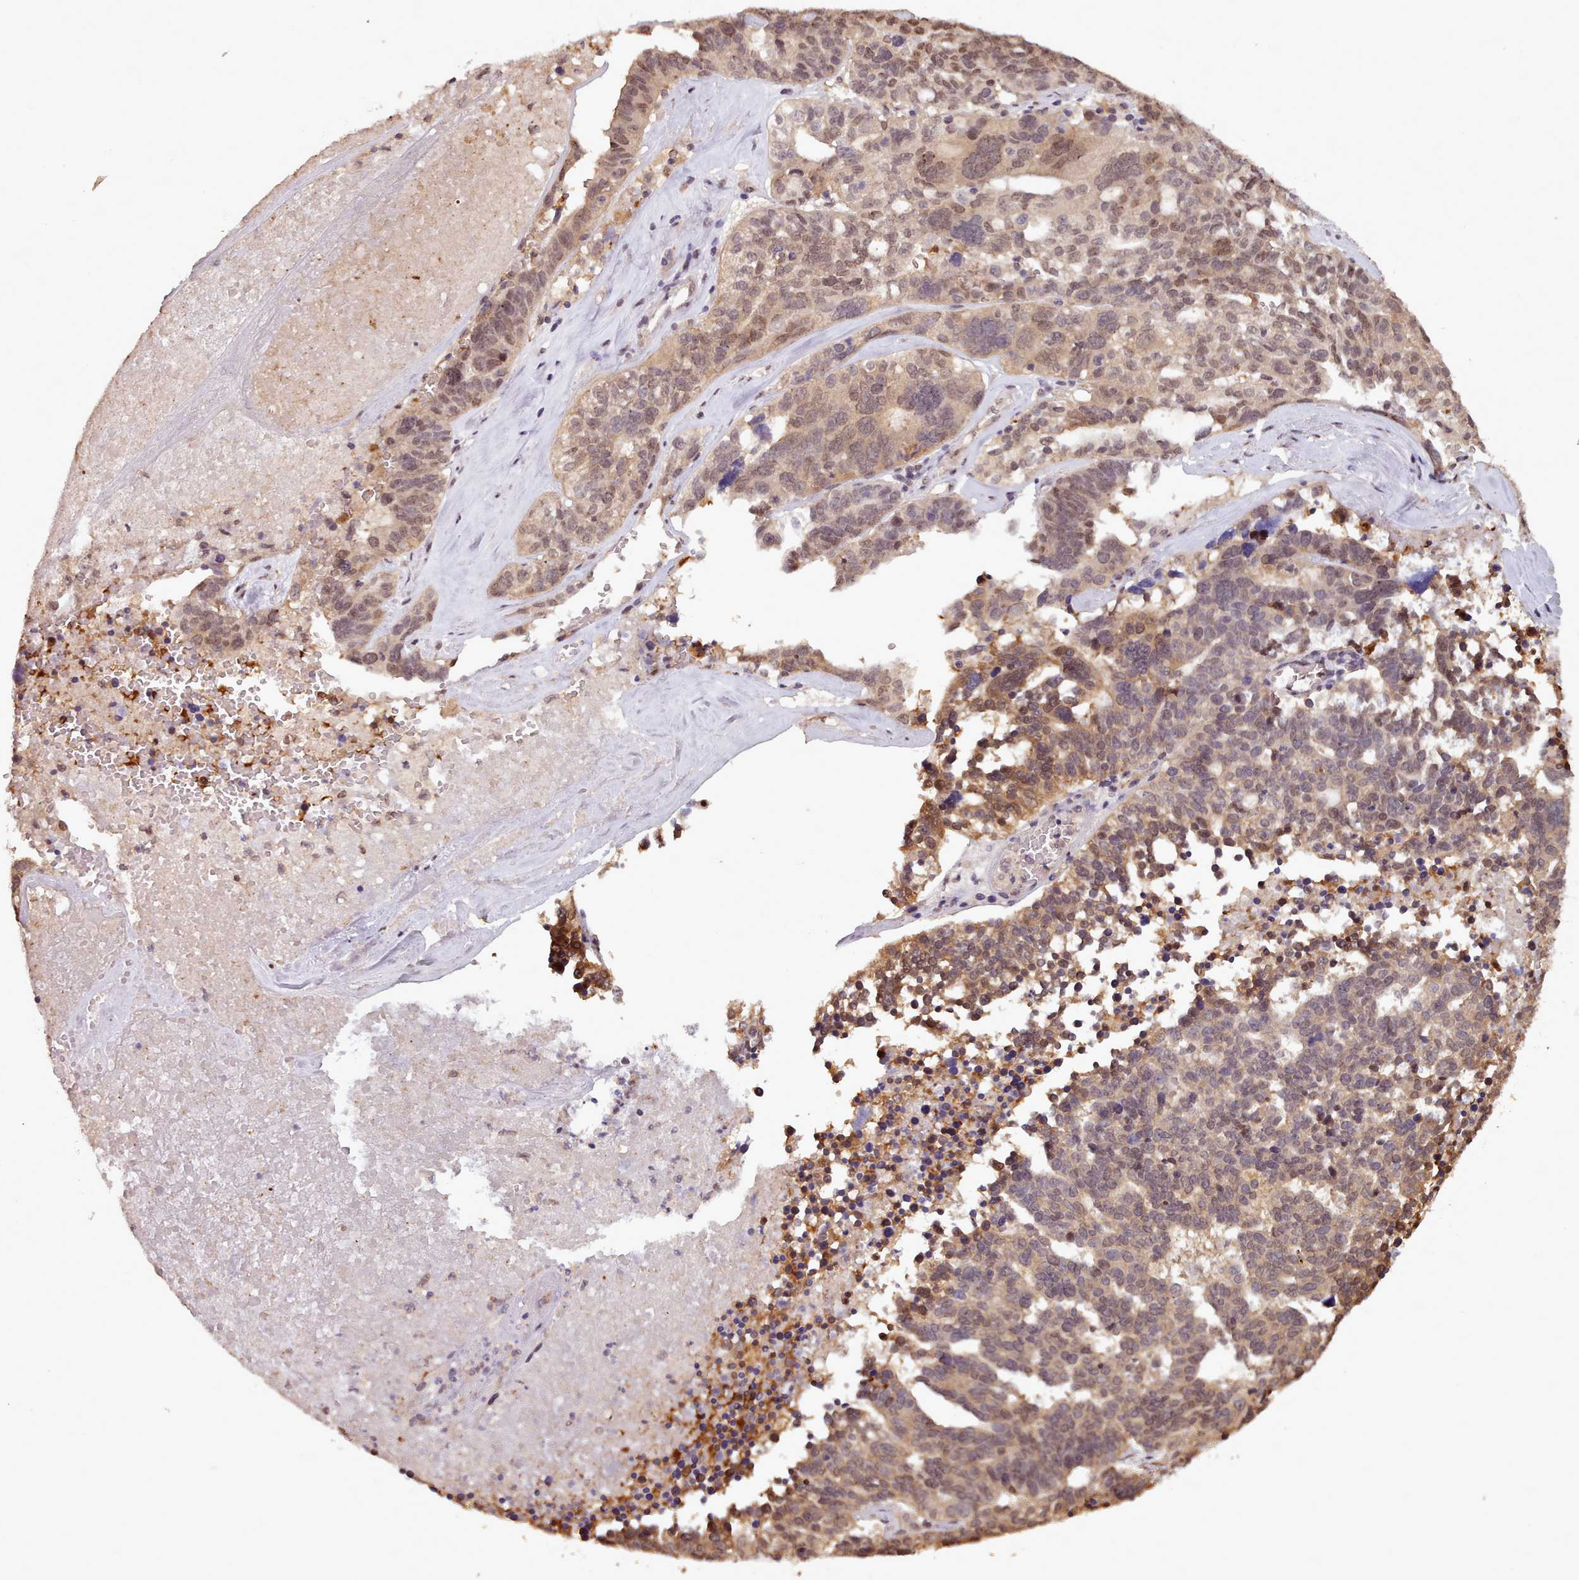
{"staining": {"intensity": "moderate", "quantity": "25%-75%", "location": "cytoplasmic/membranous,nuclear"}, "tissue": "ovarian cancer", "cell_type": "Tumor cells", "image_type": "cancer", "snomed": [{"axis": "morphology", "description": "Cystadenocarcinoma, serous, NOS"}, {"axis": "topography", "description": "Ovary"}], "caption": "This image exhibits IHC staining of ovarian cancer (serous cystadenocarcinoma), with medium moderate cytoplasmic/membranous and nuclear positivity in about 25%-75% of tumor cells.", "gene": "RPS27A", "patient": {"sex": "female", "age": 59}}